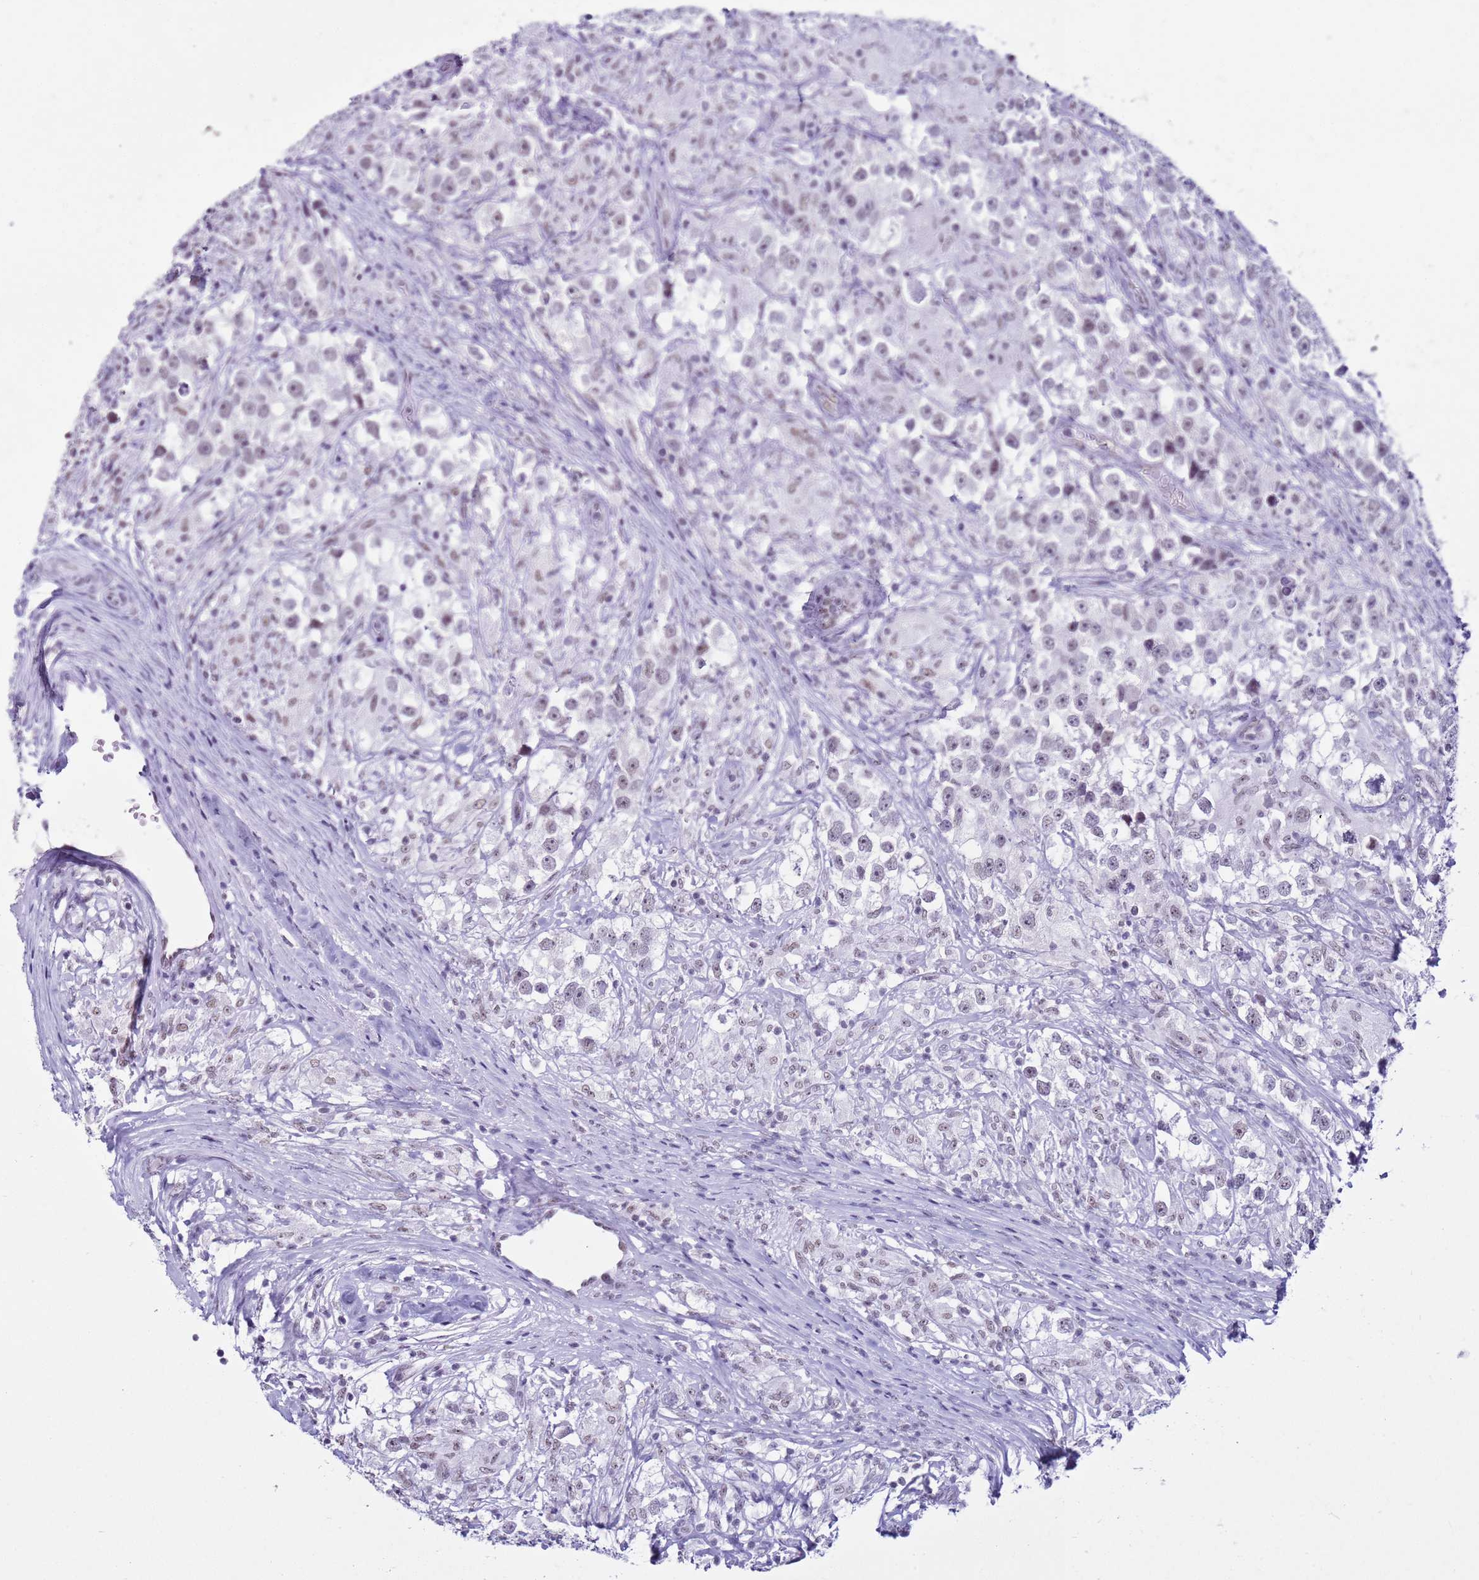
{"staining": {"intensity": "weak", "quantity": "<25%", "location": "nuclear"}, "tissue": "testis cancer", "cell_type": "Tumor cells", "image_type": "cancer", "snomed": [{"axis": "morphology", "description": "Seminoma, NOS"}, {"axis": "topography", "description": "Testis"}], "caption": "The image shows no staining of tumor cells in testis cancer.", "gene": "DHX15", "patient": {"sex": "male", "age": 46}}